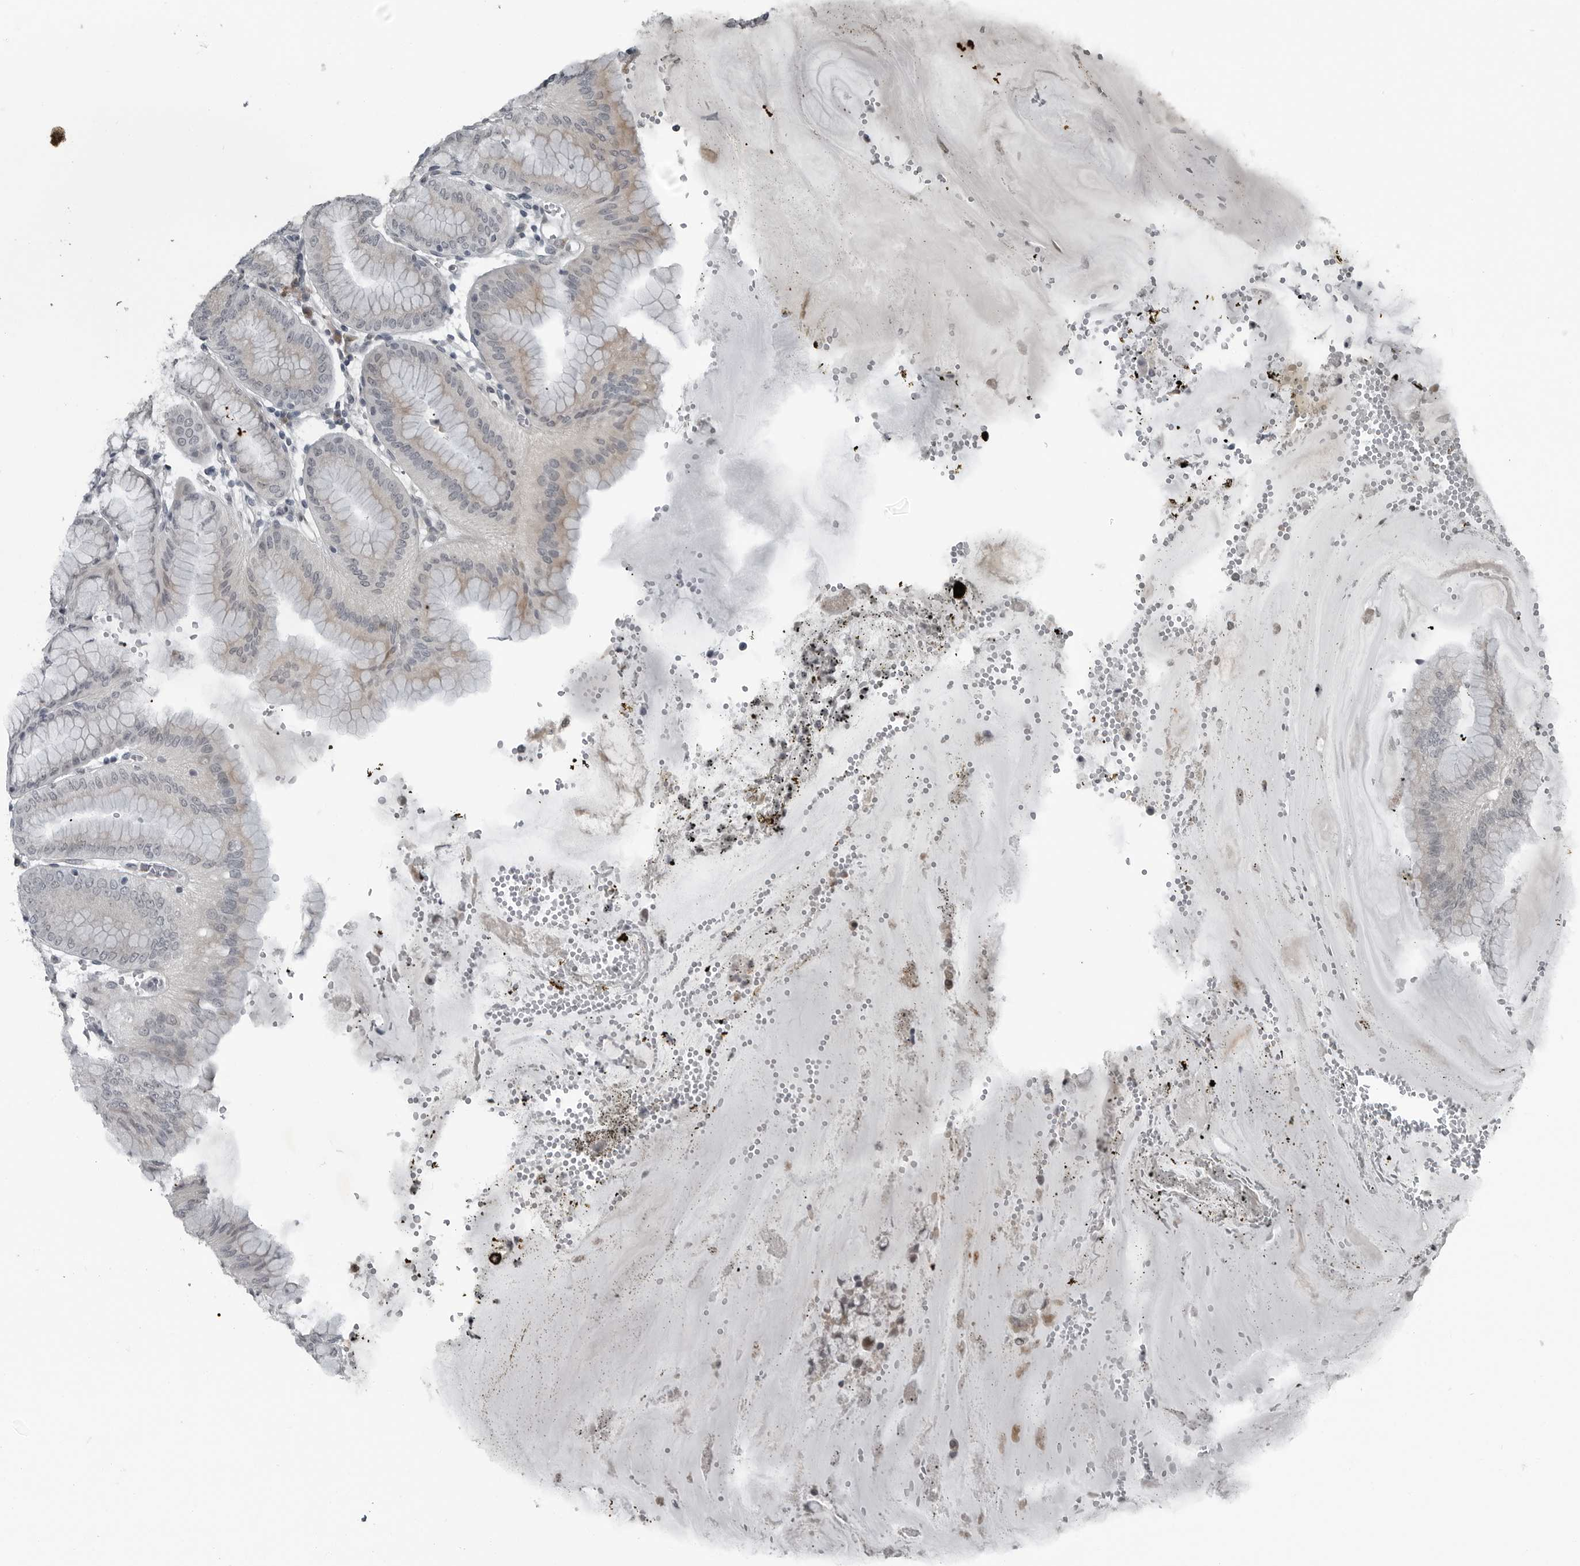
{"staining": {"intensity": "negative", "quantity": "none", "location": "none"}, "tissue": "stomach", "cell_type": "Glandular cells", "image_type": "normal", "snomed": [{"axis": "morphology", "description": "Normal tissue, NOS"}, {"axis": "topography", "description": "Stomach, lower"}], "caption": "A histopathology image of human stomach is negative for staining in glandular cells.", "gene": "DNAAF11", "patient": {"sex": "male", "age": 71}}